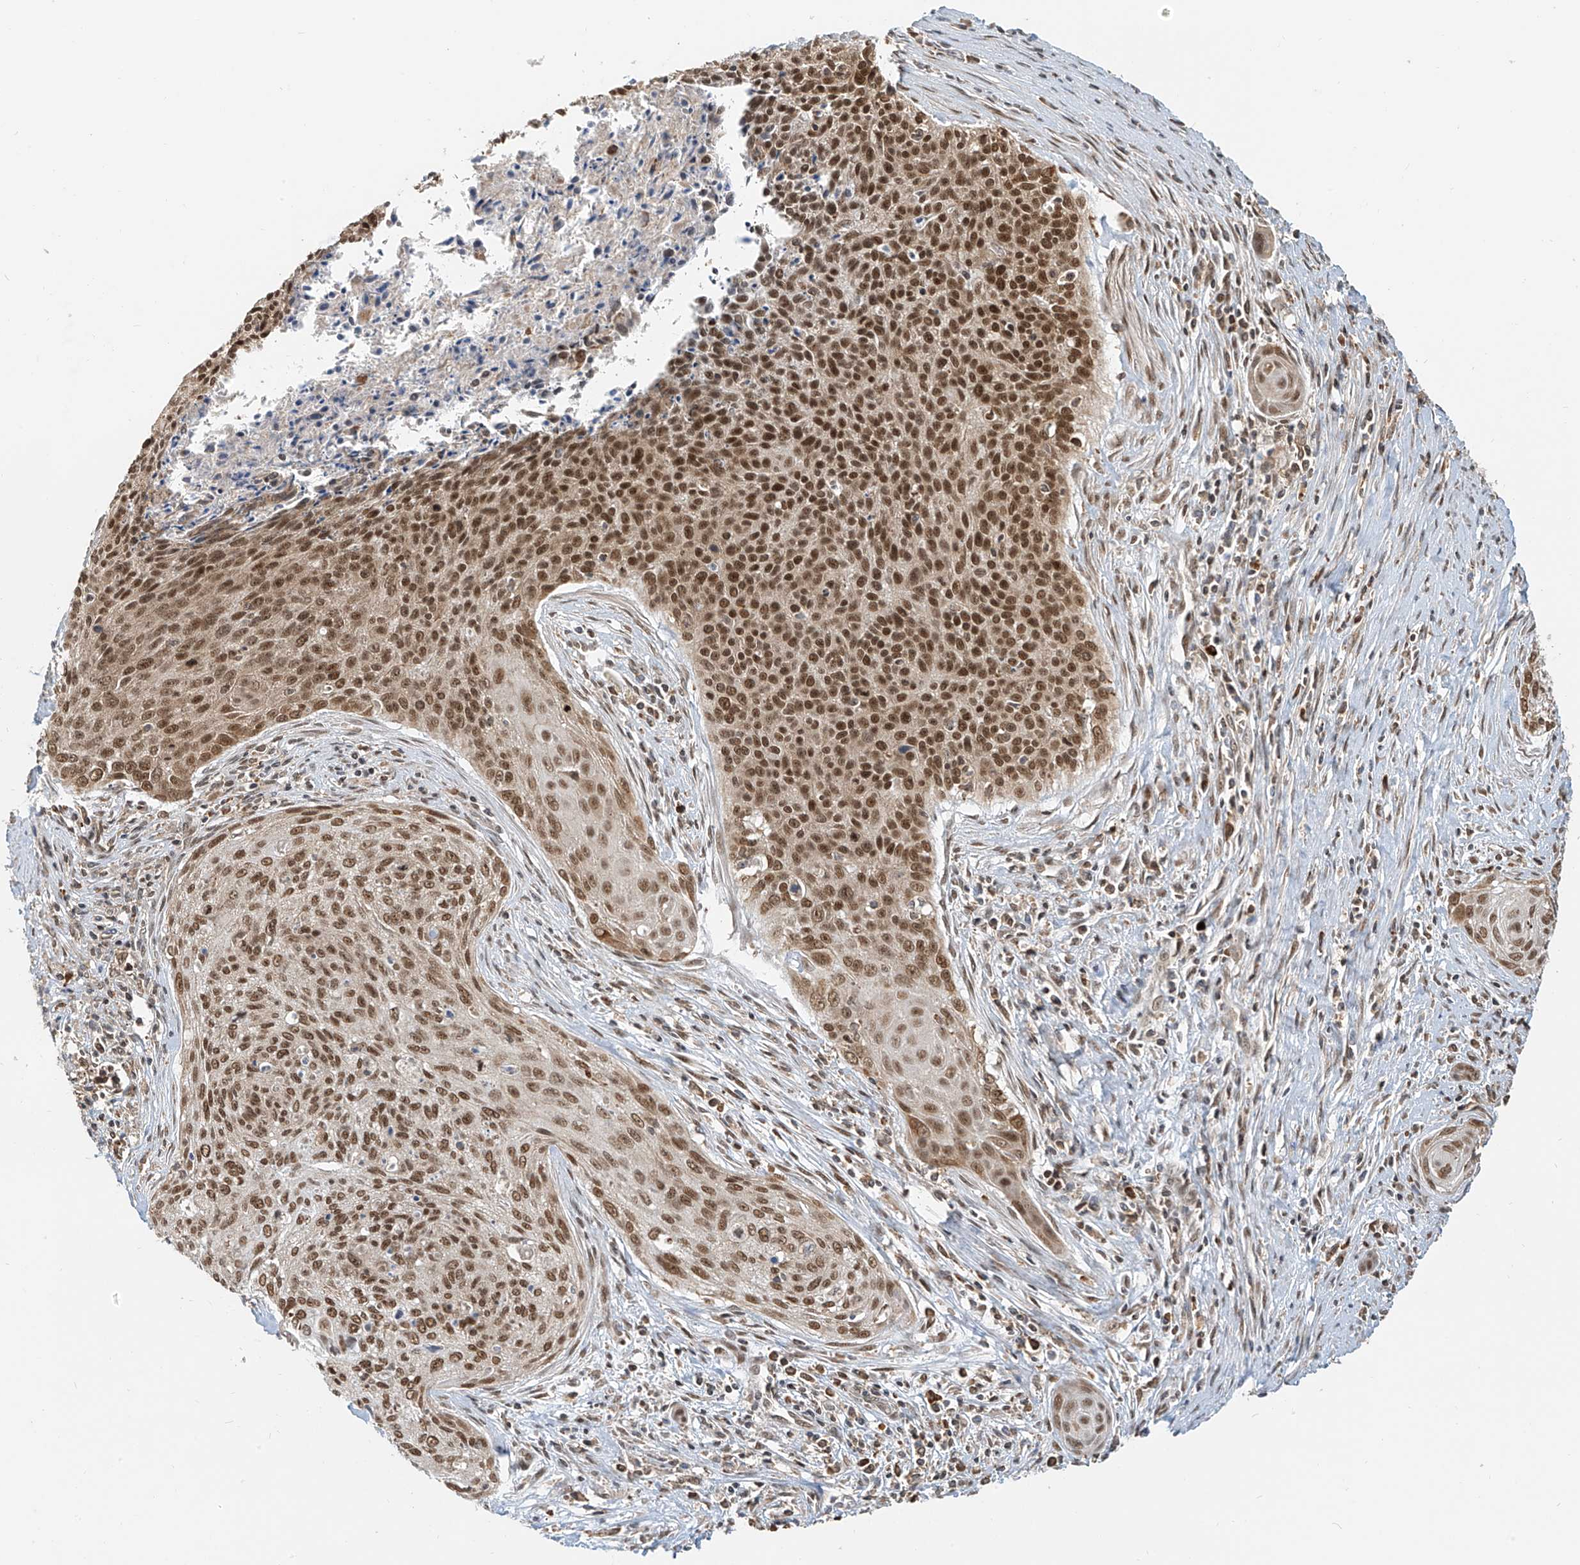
{"staining": {"intensity": "moderate", "quantity": ">75%", "location": "nuclear"}, "tissue": "cervical cancer", "cell_type": "Tumor cells", "image_type": "cancer", "snomed": [{"axis": "morphology", "description": "Squamous cell carcinoma, NOS"}, {"axis": "topography", "description": "Cervix"}], "caption": "Brown immunohistochemical staining in cervical cancer (squamous cell carcinoma) displays moderate nuclear positivity in approximately >75% of tumor cells.", "gene": "ZMYM2", "patient": {"sex": "female", "age": 55}}